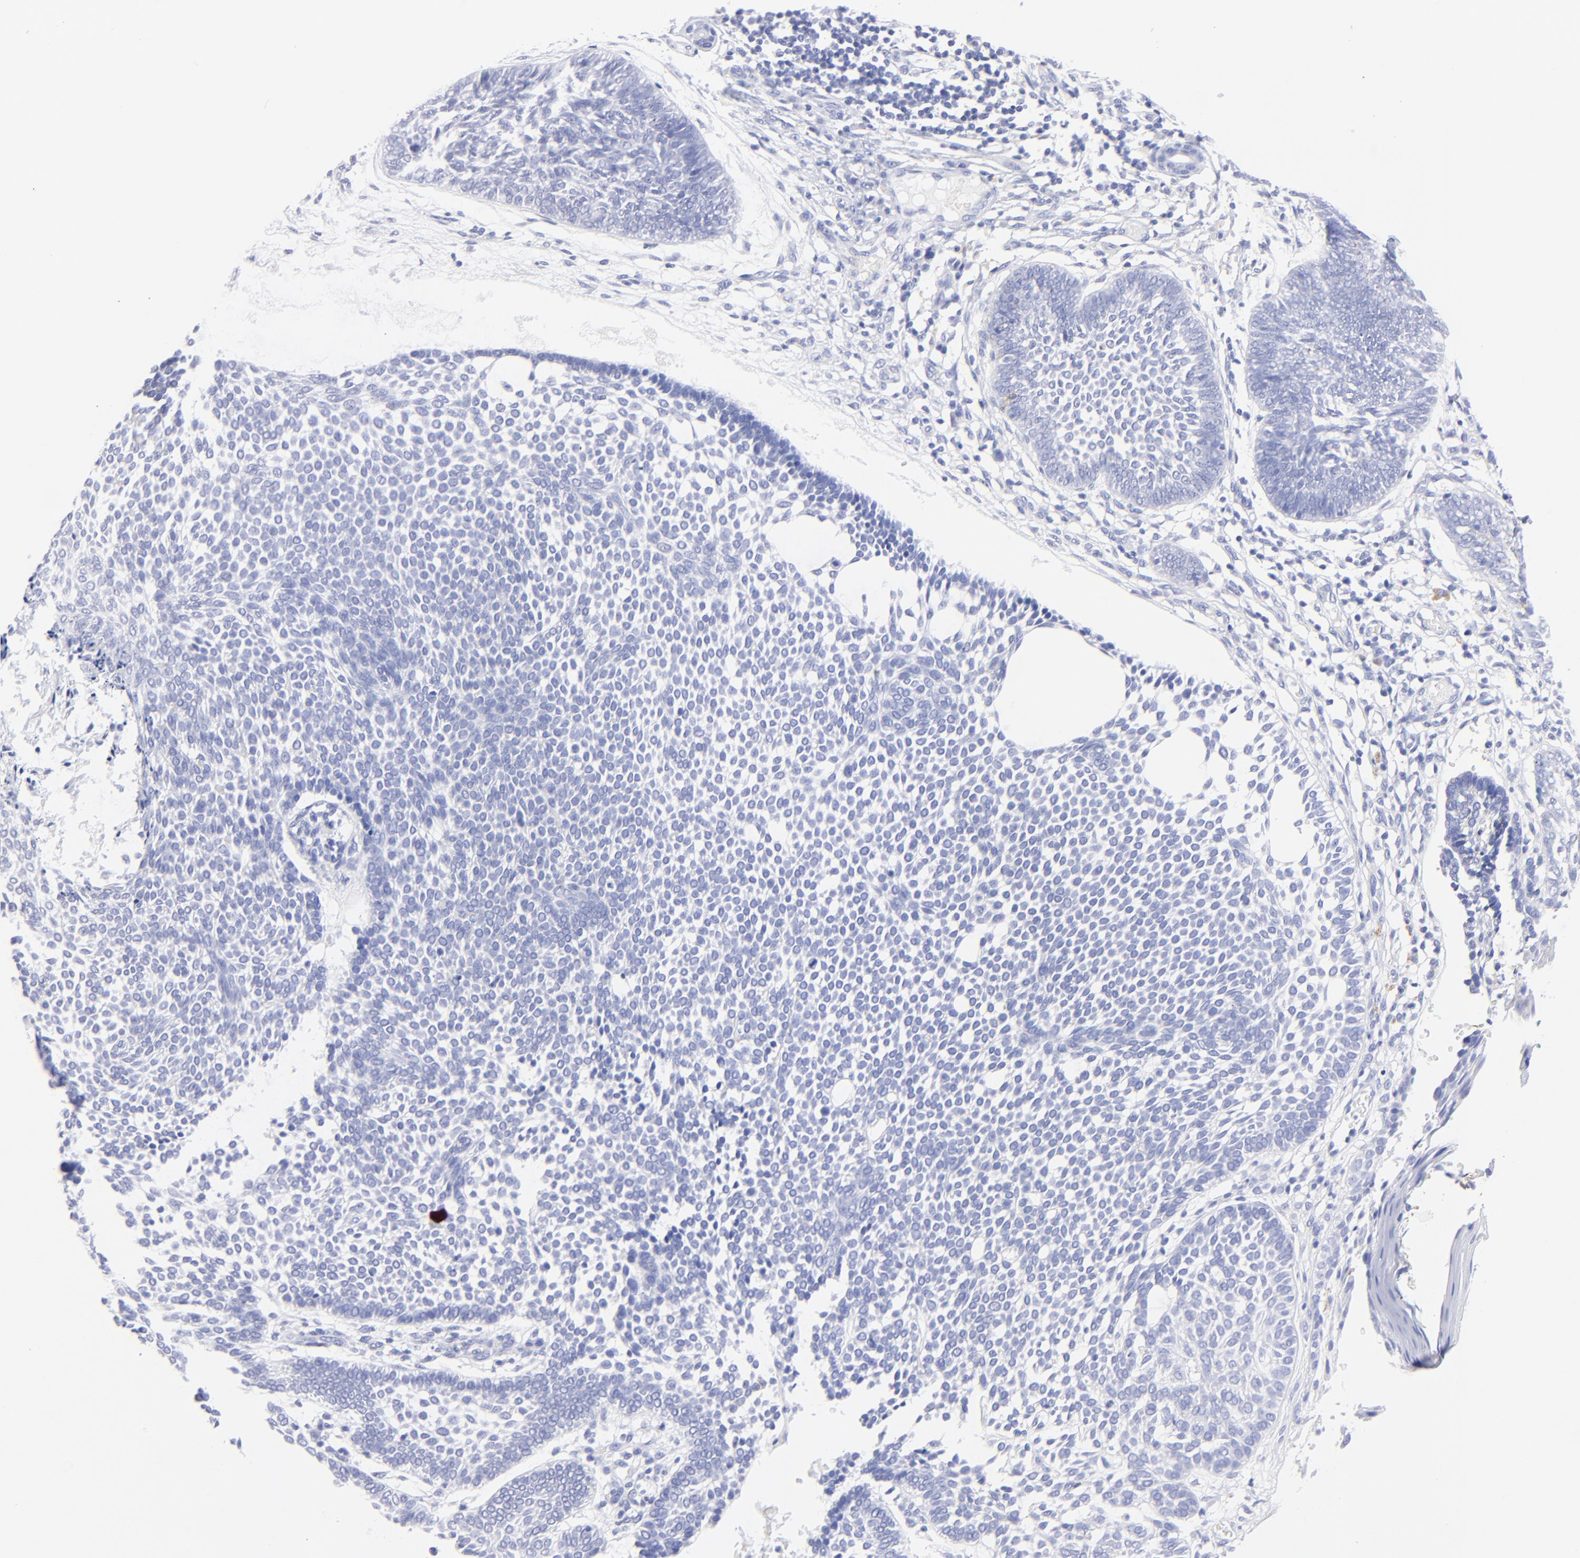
{"staining": {"intensity": "negative", "quantity": "none", "location": "none"}, "tissue": "skin cancer", "cell_type": "Tumor cells", "image_type": "cancer", "snomed": [{"axis": "morphology", "description": "Basal cell carcinoma"}, {"axis": "topography", "description": "Skin"}], "caption": "Immunohistochemical staining of human skin cancer shows no significant positivity in tumor cells.", "gene": "HORMAD2", "patient": {"sex": "male", "age": 87}}